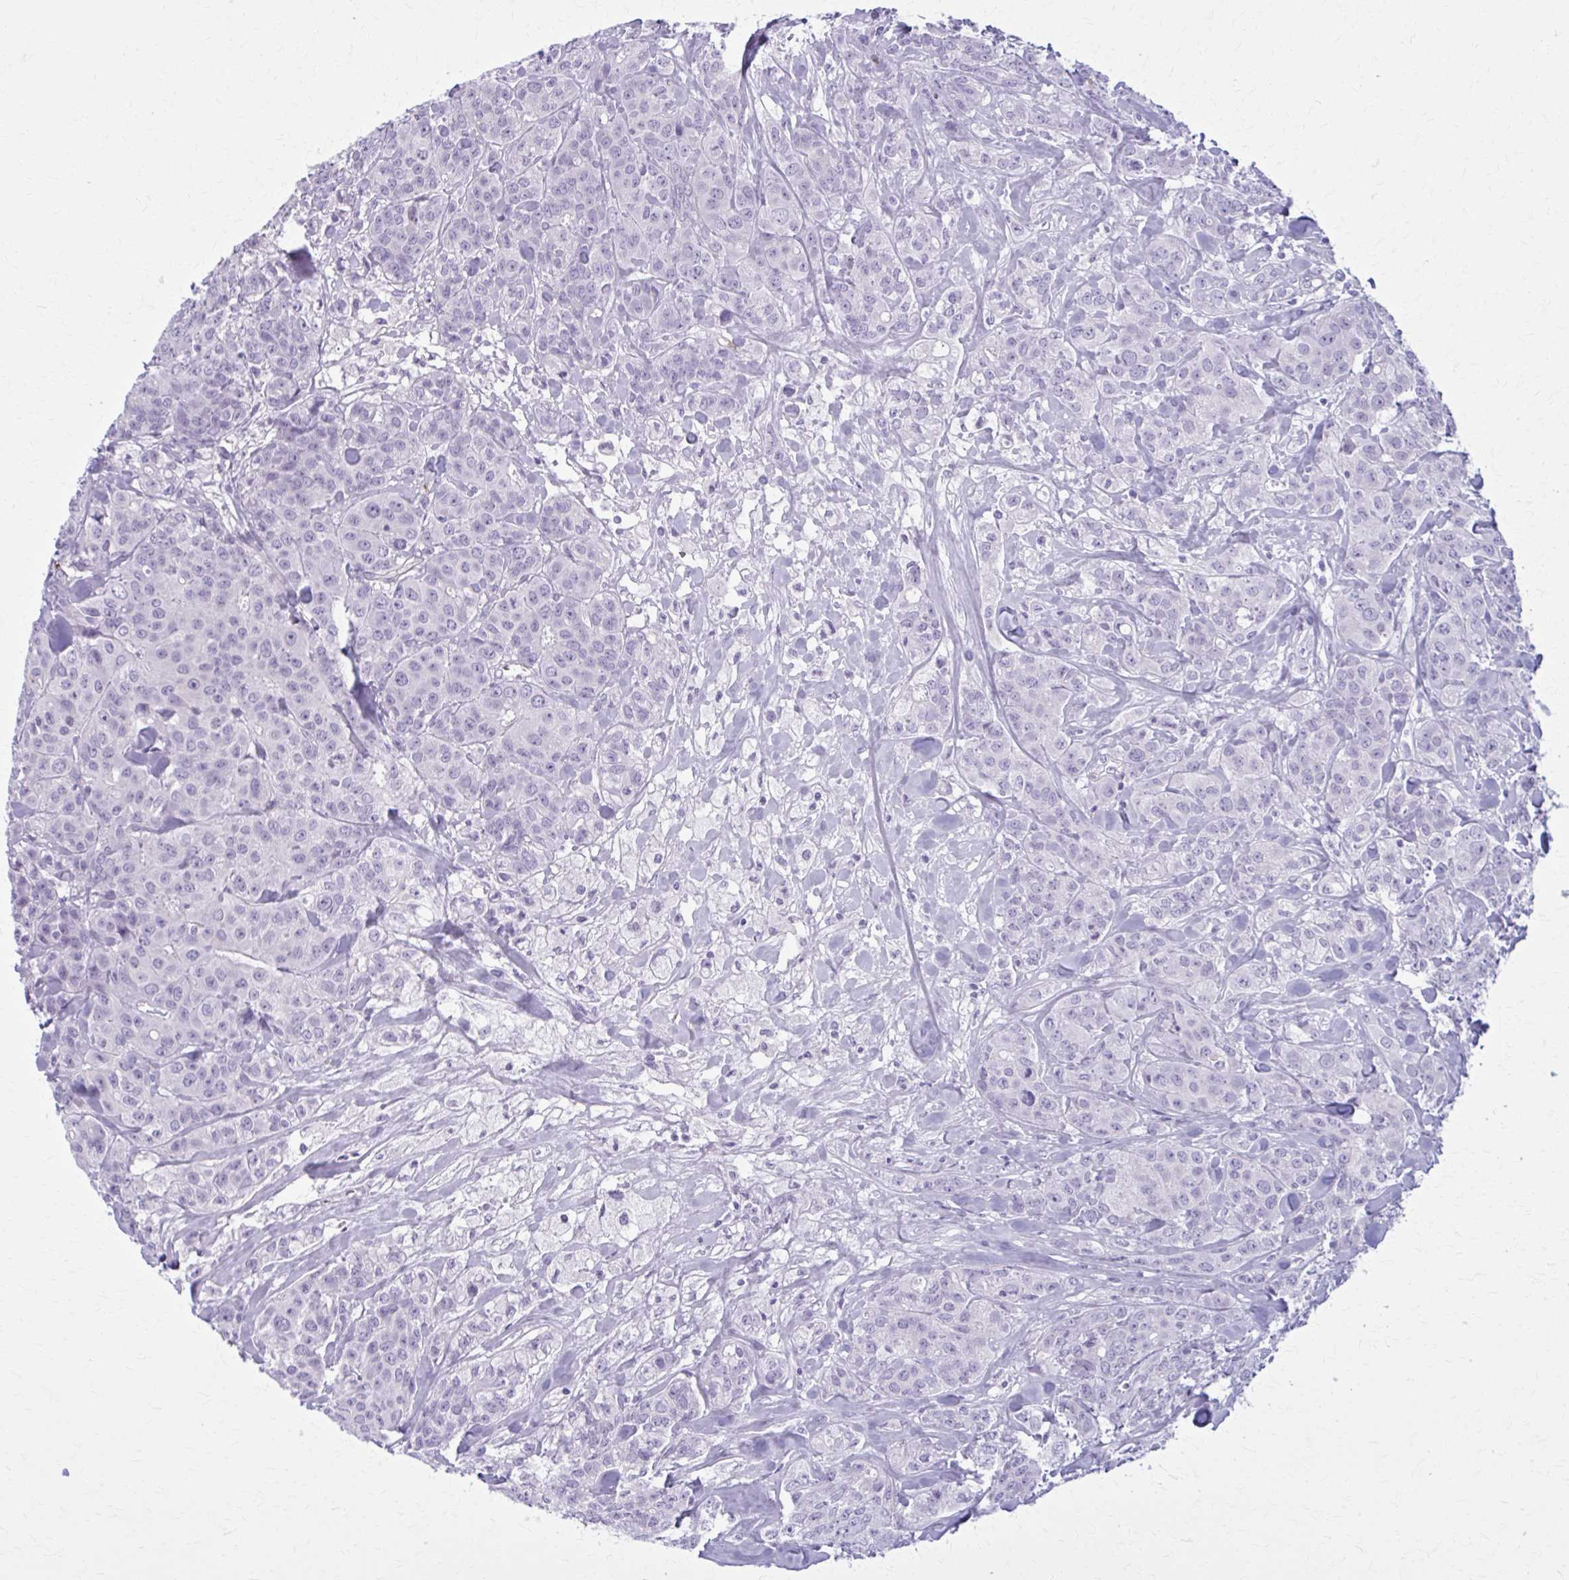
{"staining": {"intensity": "negative", "quantity": "none", "location": "none"}, "tissue": "breast cancer", "cell_type": "Tumor cells", "image_type": "cancer", "snomed": [{"axis": "morphology", "description": "Normal tissue, NOS"}, {"axis": "morphology", "description": "Duct carcinoma"}, {"axis": "topography", "description": "Breast"}], "caption": "Immunohistochemistry (IHC) of human breast cancer (infiltrating ductal carcinoma) demonstrates no staining in tumor cells.", "gene": "CD38", "patient": {"sex": "female", "age": 43}}